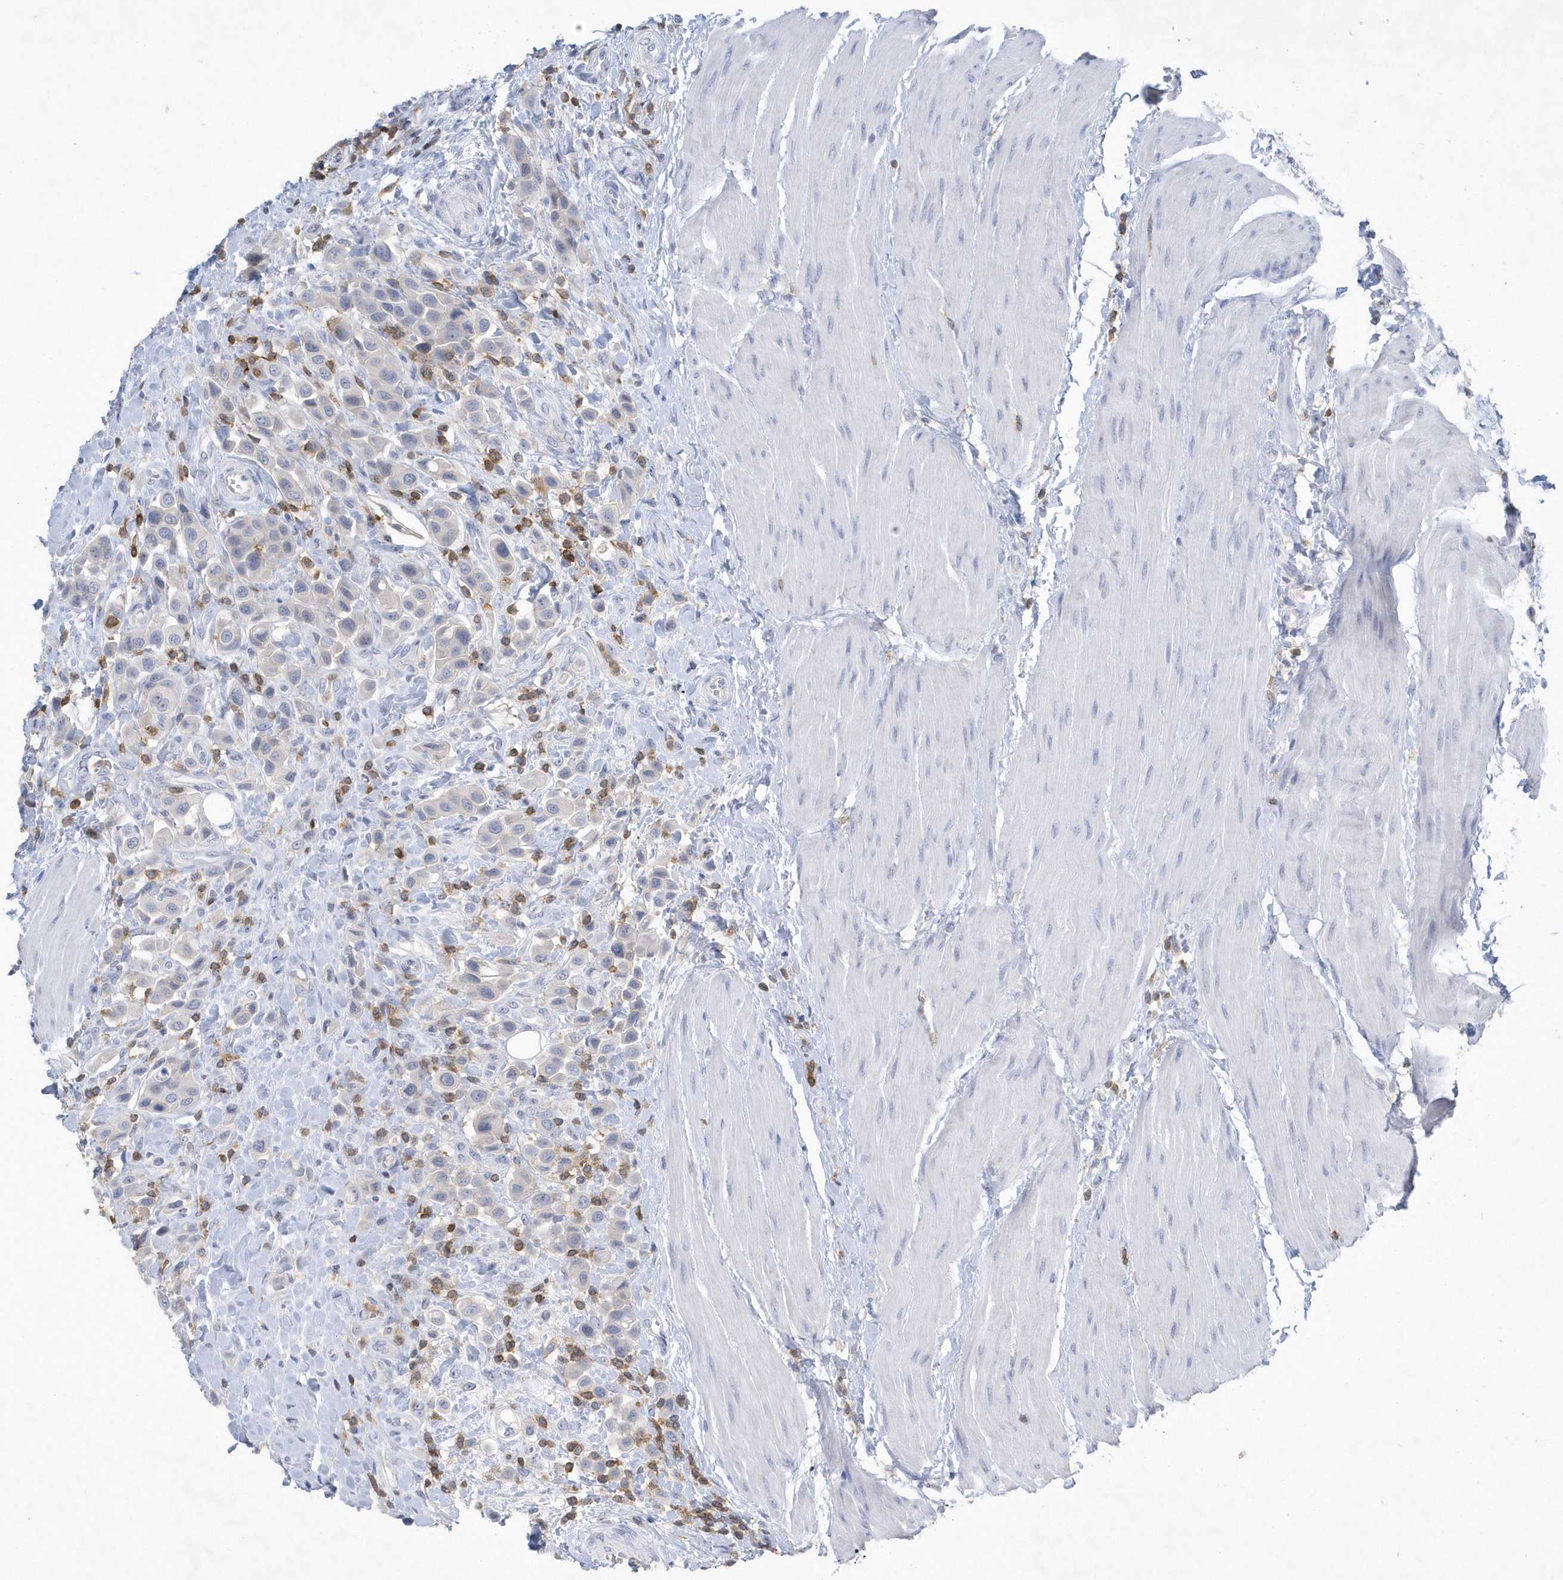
{"staining": {"intensity": "negative", "quantity": "none", "location": "none"}, "tissue": "urothelial cancer", "cell_type": "Tumor cells", "image_type": "cancer", "snomed": [{"axis": "morphology", "description": "Urothelial carcinoma, High grade"}, {"axis": "topography", "description": "Urinary bladder"}], "caption": "DAB immunohistochemical staining of urothelial carcinoma (high-grade) shows no significant staining in tumor cells. (Stains: DAB (3,3'-diaminobenzidine) immunohistochemistry (IHC) with hematoxylin counter stain, Microscopy: brightfield microscopy at high magnification).", "gene": "PSD4", "patient": {"sex": "male", "age": 50}}